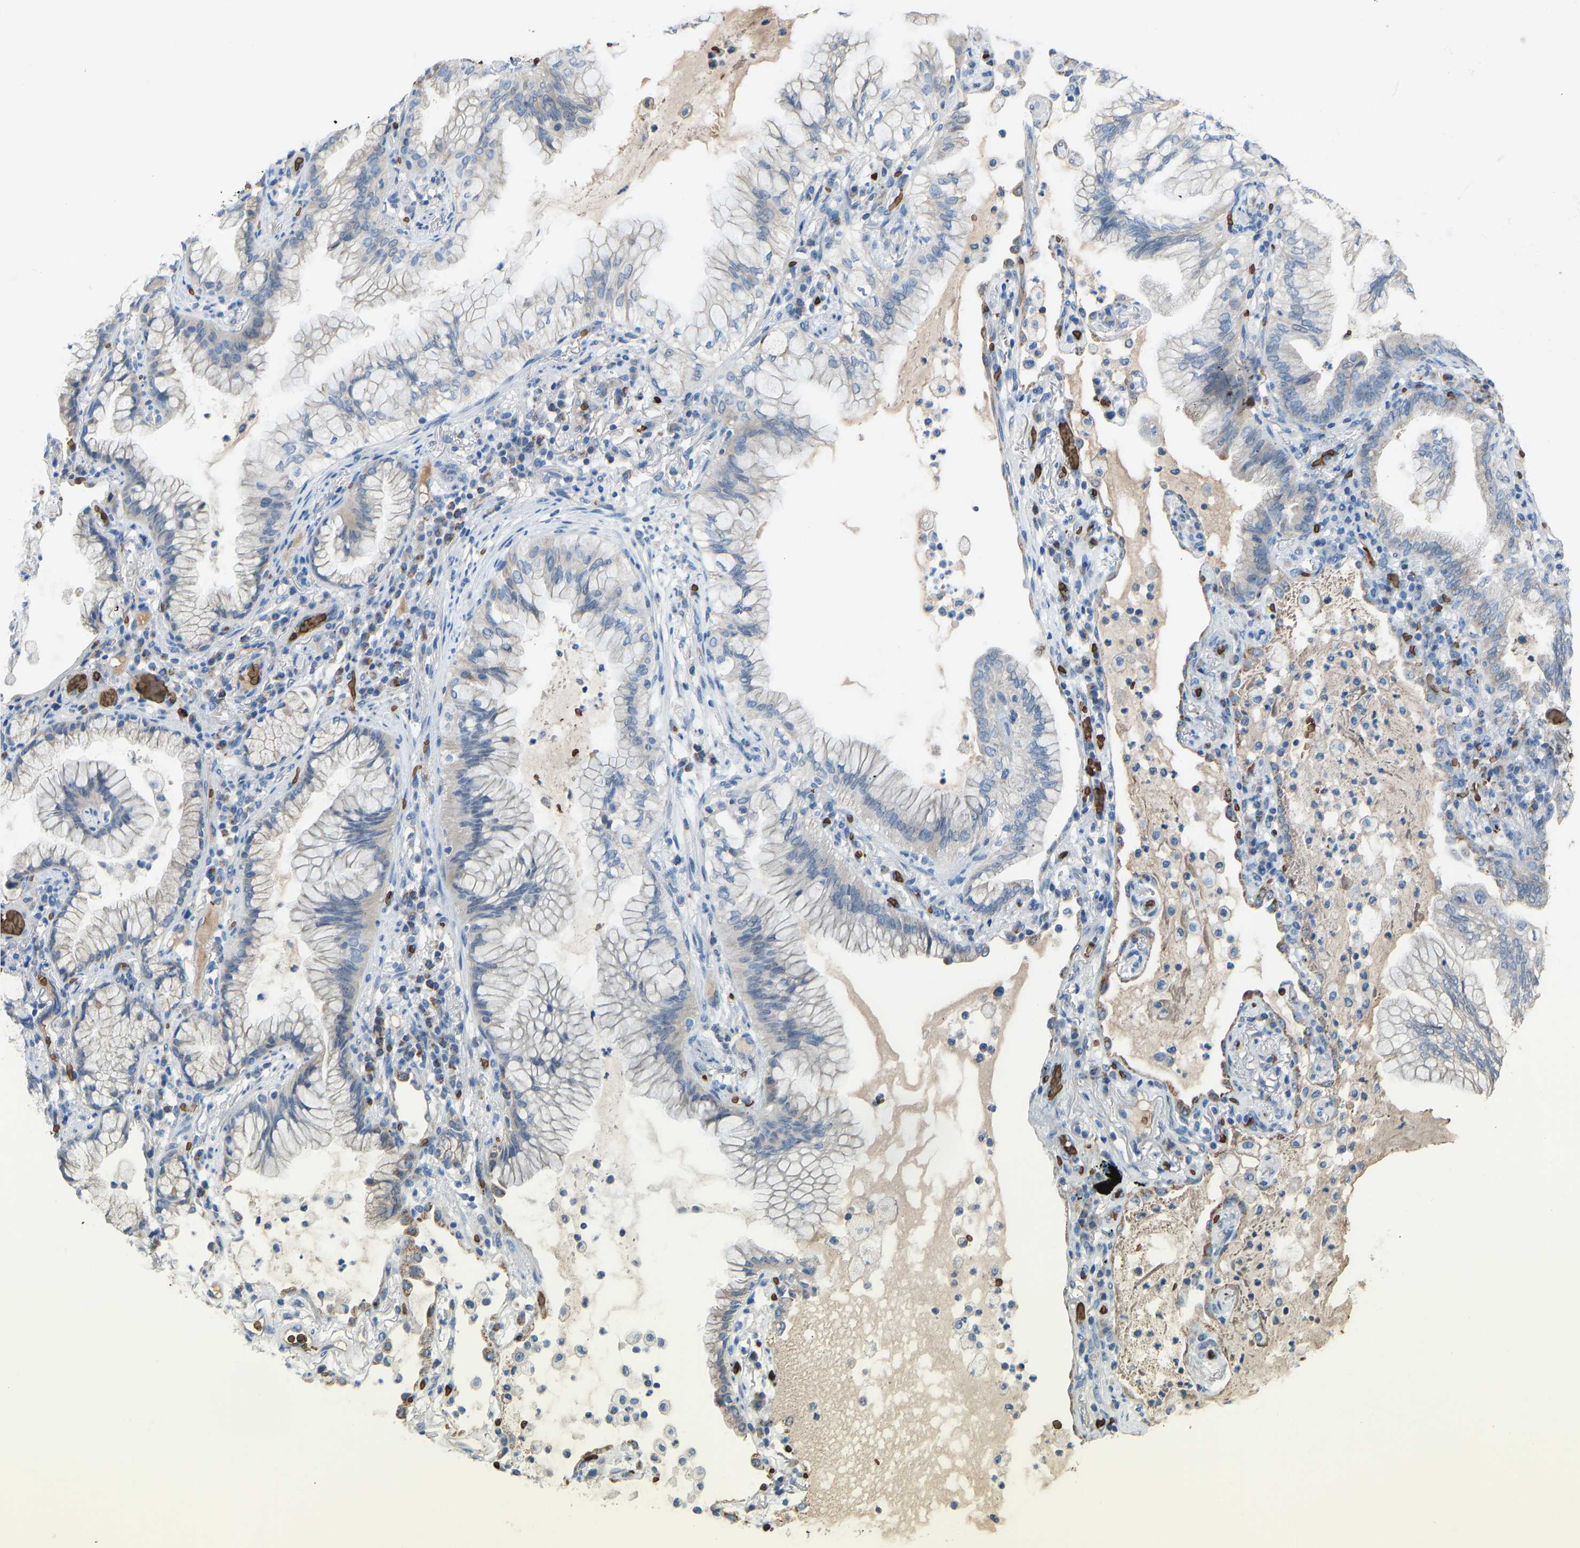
{"staining": {"intensity": "negative", "quantity": "none", "location": "none"}, "tissue": "lung cancer", "cell_type": "Tumor cells", "image_type": "cancer", "snomed": [{"axis": "morphology", "description": "Adenocarcinoma, NOS"}, {"axis": "topography", "description": "Lung"}], "caption": "The image displays no significant positivity in tumor cells of adenocarcinoma (lung).", "gene": "PIGS", "patient": {"sex": "female", "age": 70}}